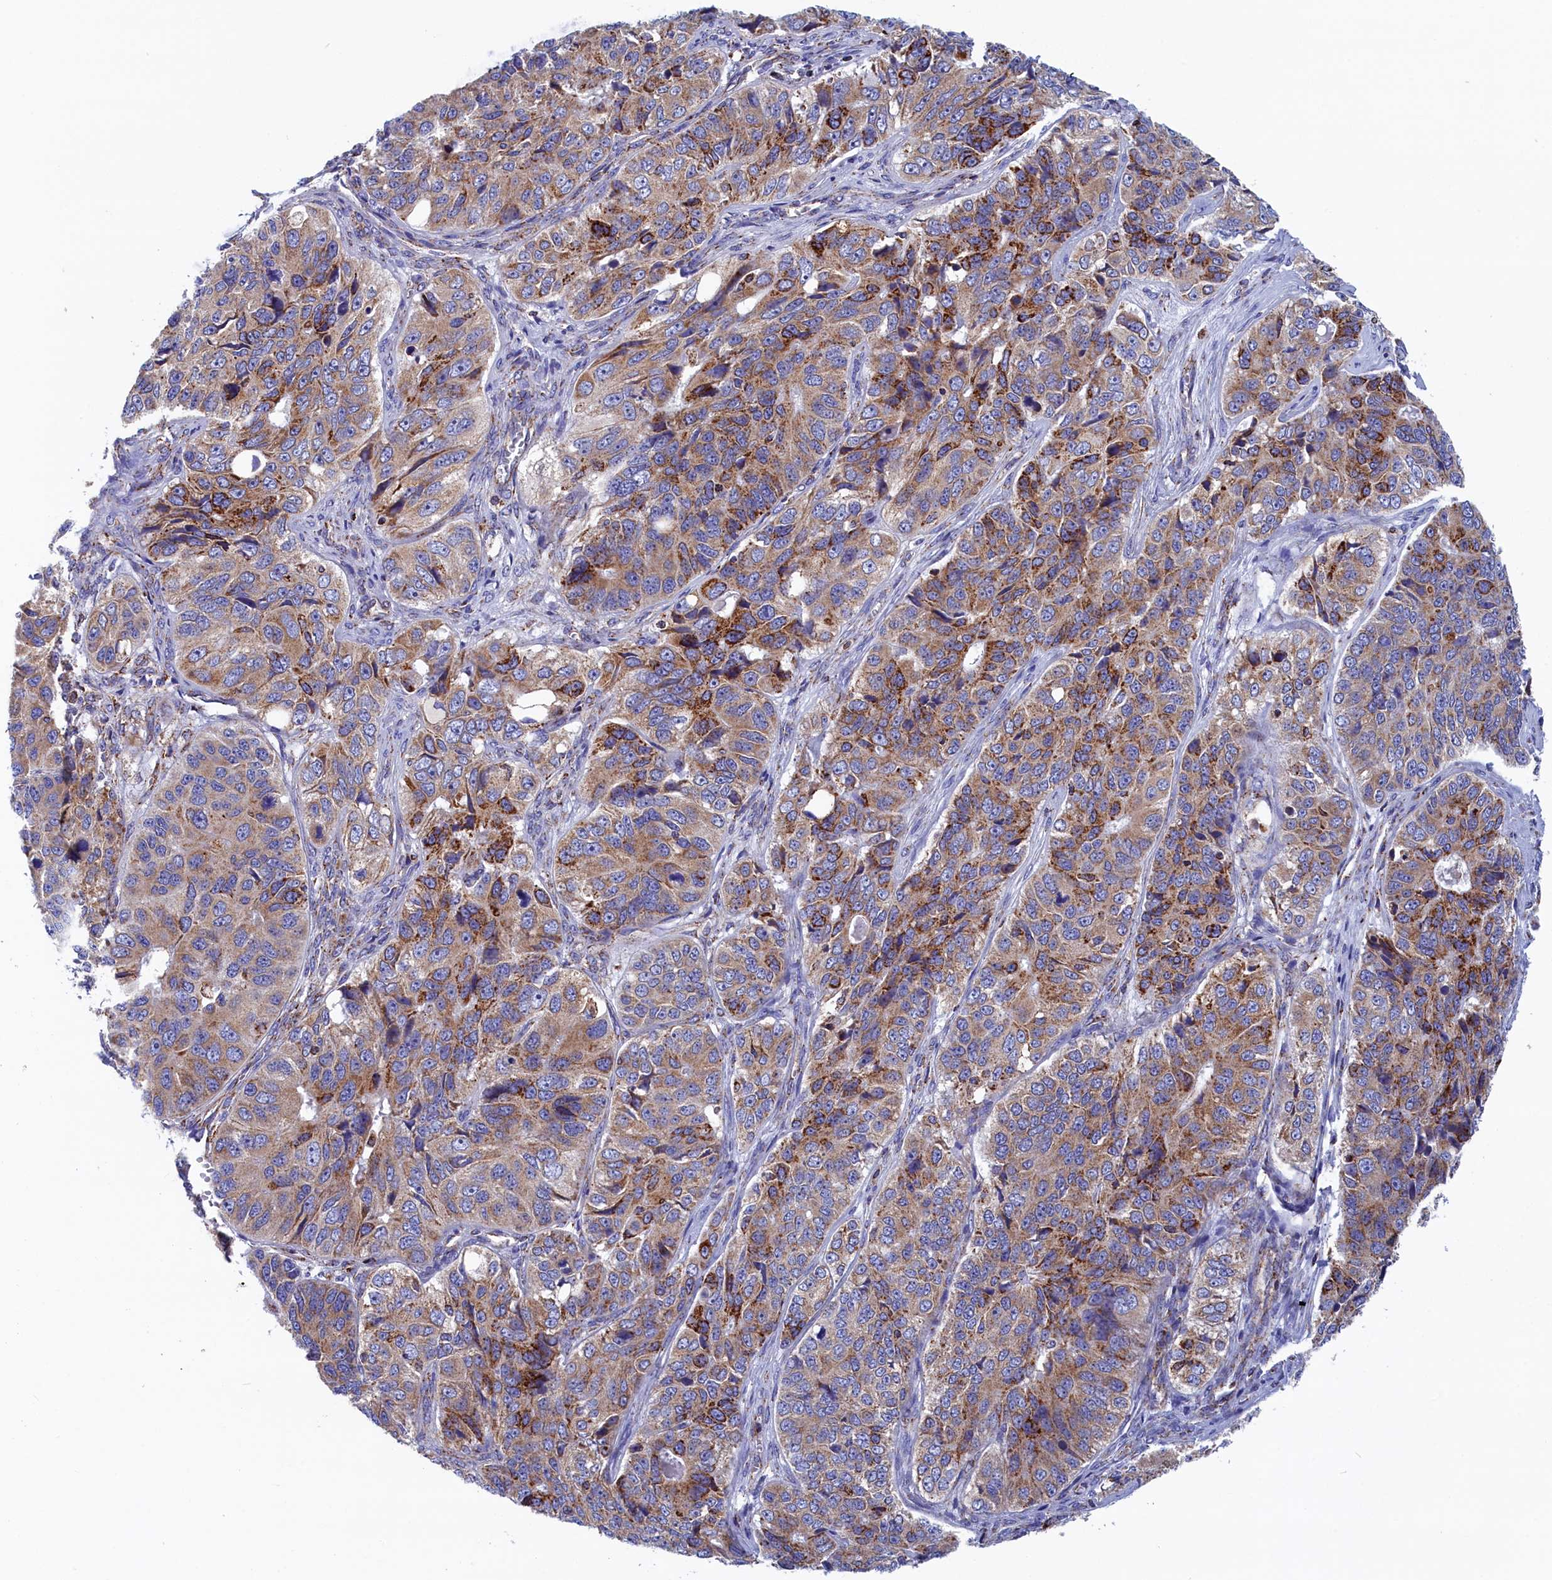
{"staining": {"intensity": "strong", "quantity": "25%-75%", "location": "cytoplasmic/membranous"}, "tissue": "ovarian cancer", "cell_type": "Tumor cells", "image_type": "cancer", "snomed": [{"axis": "morphology", "description": "Carcinoma, endometroid"}, {"axis": "topography", "description": "Ovary"}], "caption": "Tumor cells exhibit high levels of strong cytoplasmic/membranous positivity in approximately 25%-75% of cells in human ovarian endometroid carcinoma.", "gene": "WDR83", "patient": {"sex": "female", "age": 51}}